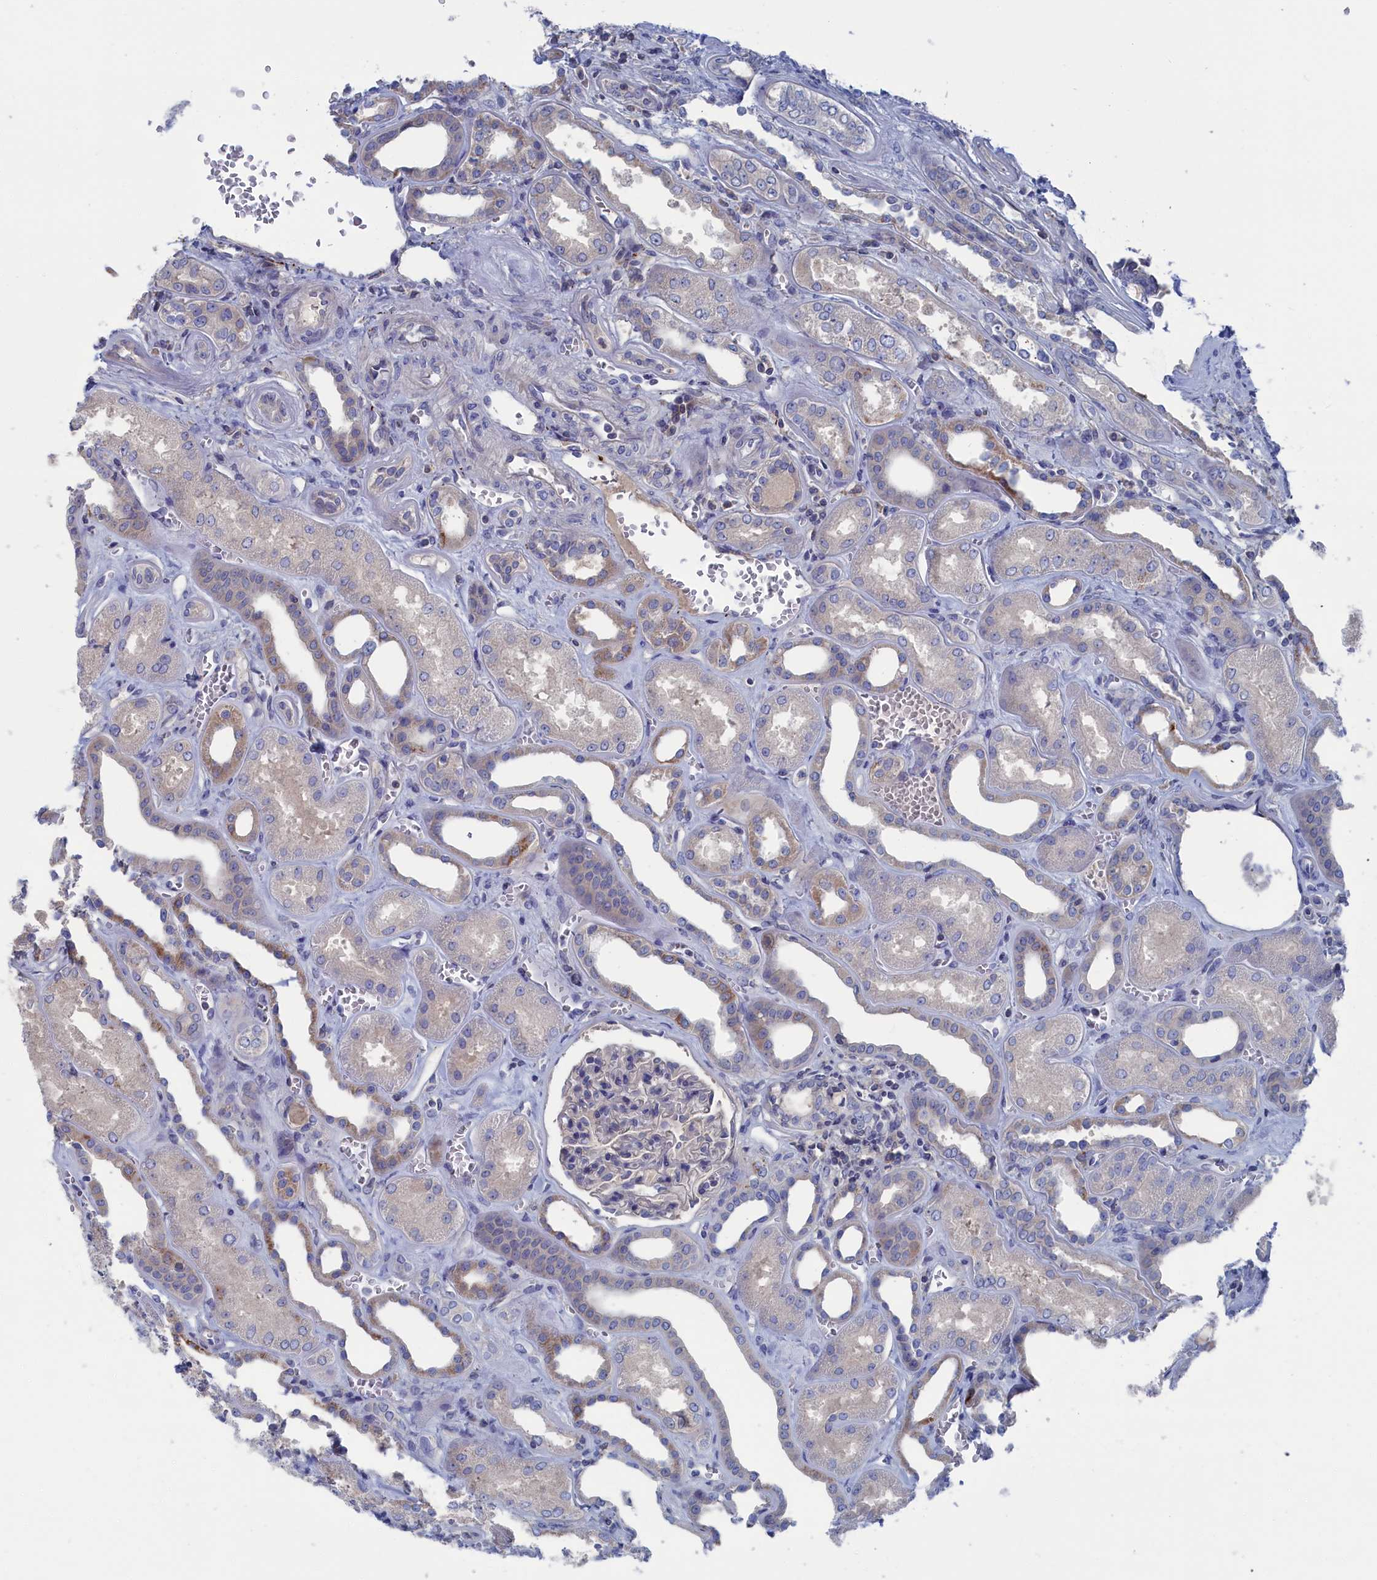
{"staining": {"intensity": "weak", "quantity": "<25%", "location": "cytoplasmic/membranous"}, "tissue": "kidney", "cell_type": "Cells in glomeruli", "image_type": "normal", "snomed": [{"axis": "morphology", "description": "Normal tissue, NOS"}, {"axis": "morphology", "description": "Adenocarcinoma, NOS"}, {"axis": "topography", "description": "Kidney"}], "caption": "The histopathology image displays no staining of cells in glomeruli in normal kidney. (Stains: DAB (3,3'-diaminobenzidine) immunohistochemistry (IHC) with hematoxylin counter stain, Microscopy: brightfield microscopy at high magnification).", "gene": "CEND1", "patient": {"sex": "female", "age": 68}}